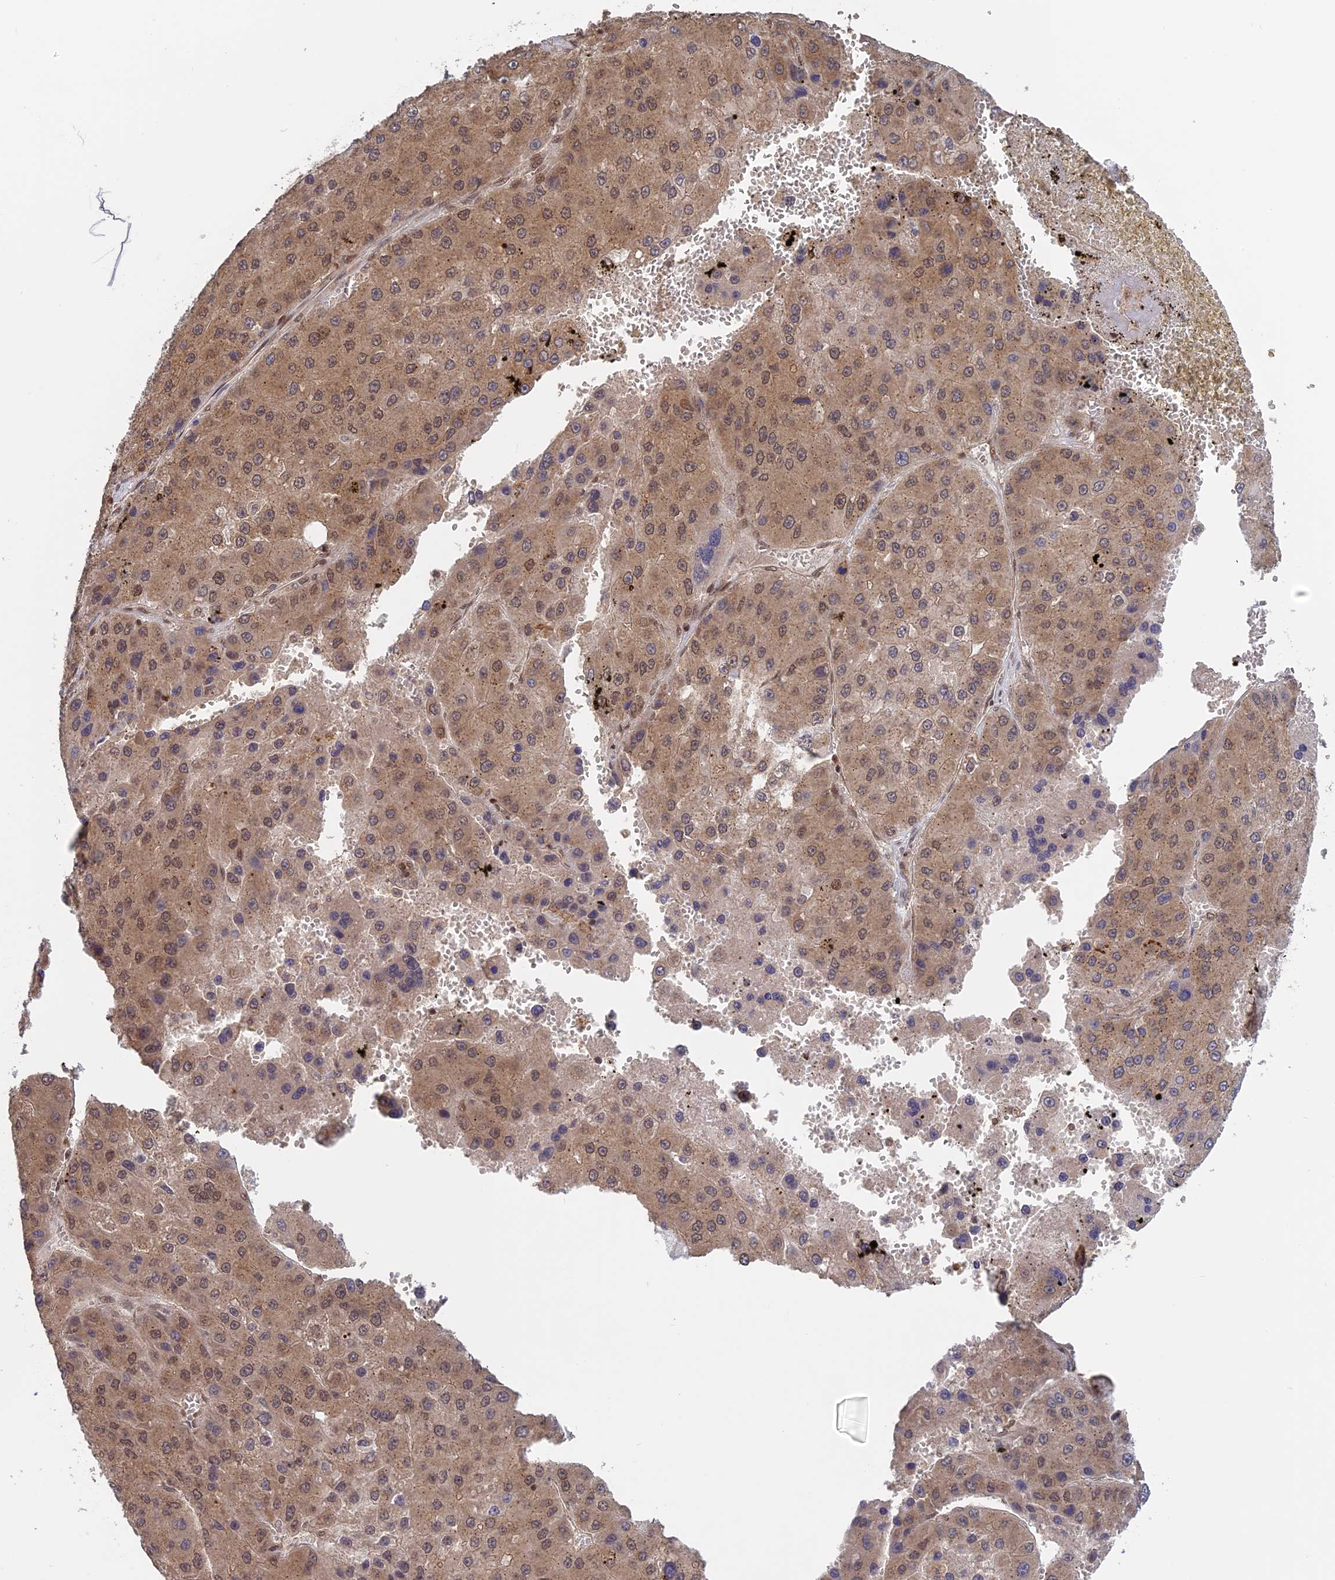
{"staining": {"intensity": "moderate", "quantity": ">75%", "location": "cytoplasmic/membranous,nuclear"}, "tissue": "liver cancer", "cell_type": "Tumor cells", "image_type": "cancer", "snomed": [{"axis": "morphology", "description": "Carcinoma, Hepatocellular, NOS"}, {"axis": "topography", "description": "Liver"}], "caption": "DAB immunohistochemical staining of liver cancer demonstrates moderate cytoplasmic/membranous and nuclear protein expression in about >75% of tumor cells. The staining was performed using DAB (3,3'-diaminobenzidine), with brown indicating positive protein expression. Nuclei are stained blue with hematoxylin.", "gene": "PKIG", "patient": {"sex": "female", "age": 73}}